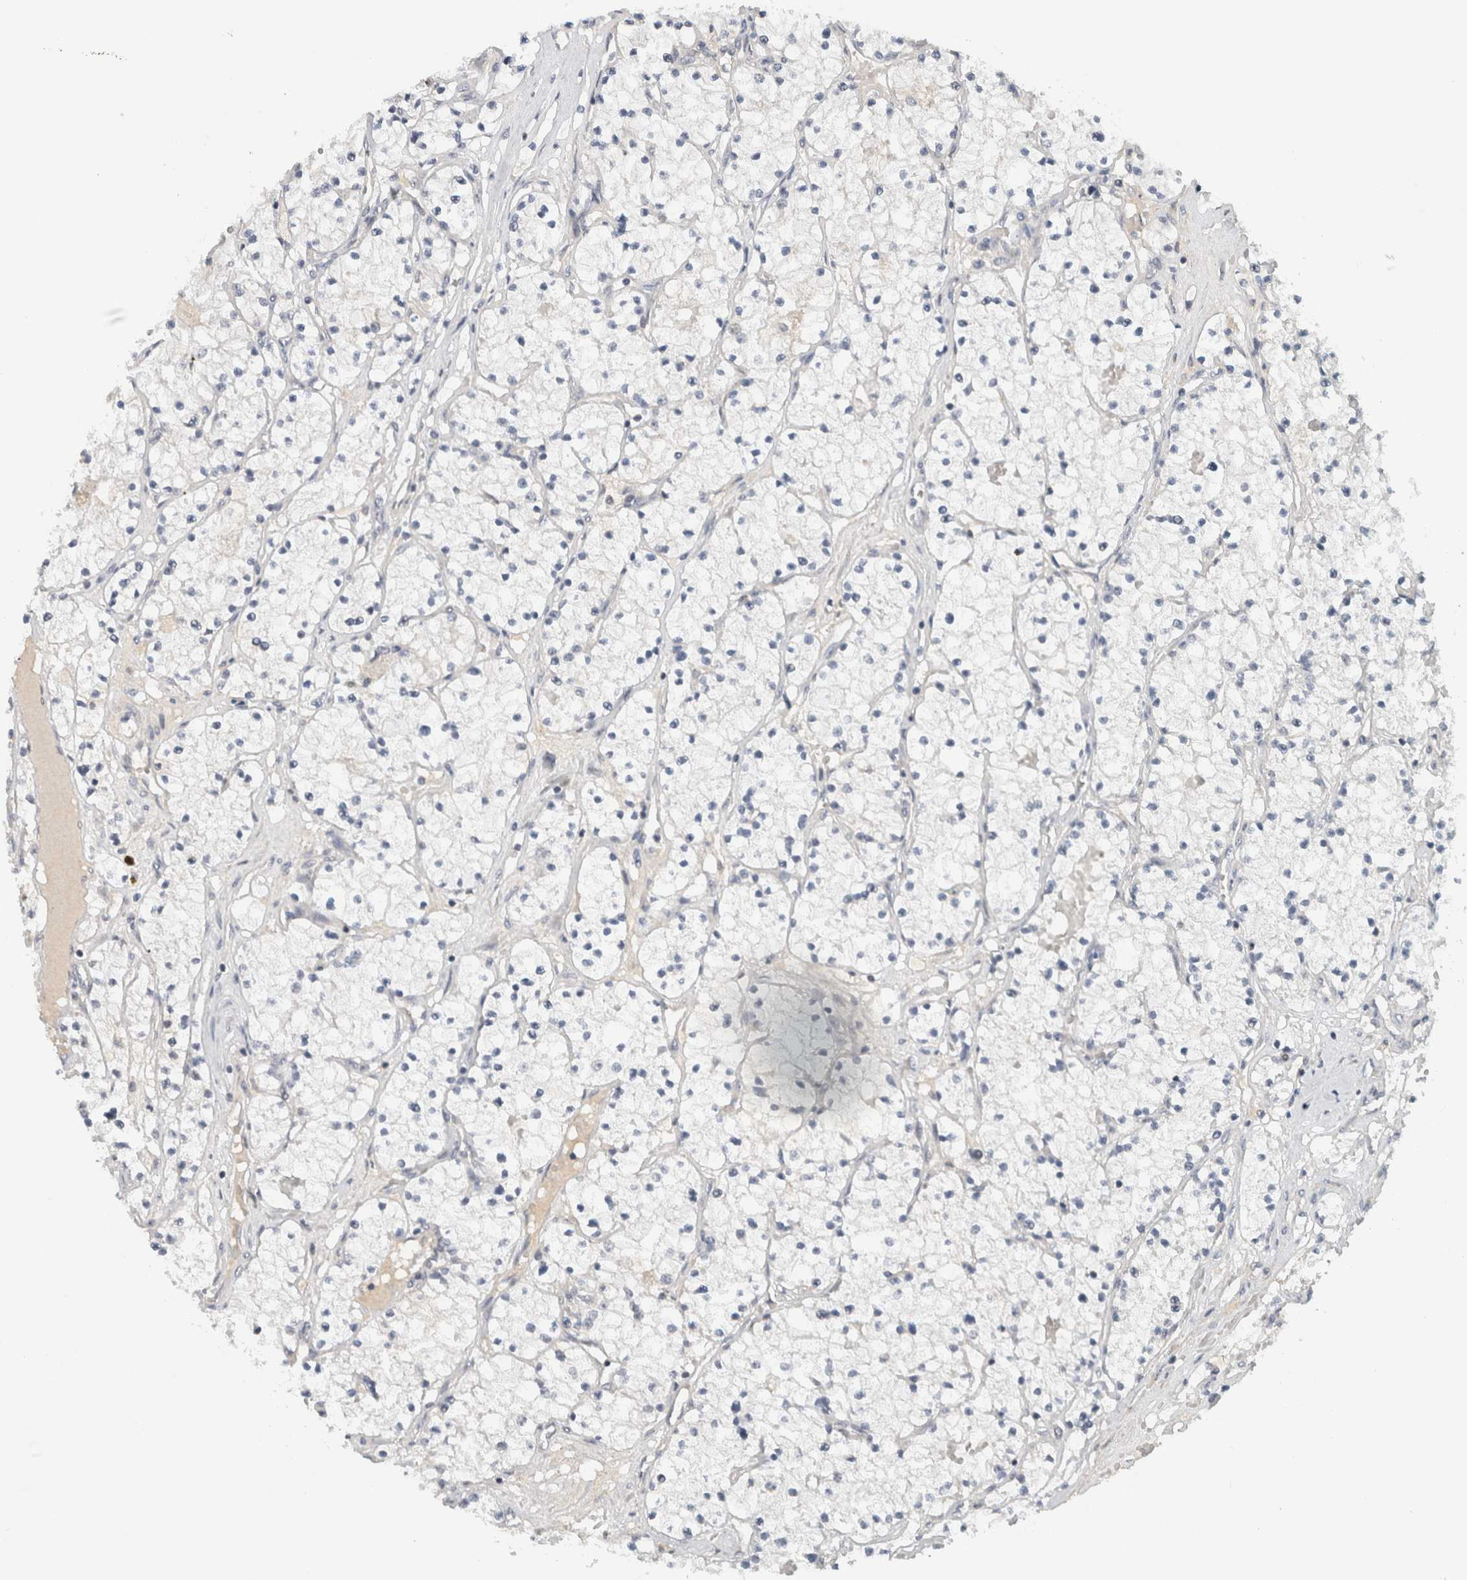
{"staining": {"intensity": "negative", "quantity": "none", "location": "none"}, "tissue": "renal cancer", "cell_type": "Tumor cells", "image_type": "cancer", "snomed": [{"axis": "morphology", "description": "Normal tissue, NOS"}, {"axis": "morphology", "description": "Adenocarcinoma, NOS"}, {"axis": "topography", "description": "Kidney"}], "caption": "A histopathology image of human renal cancer (adenocarcinoma) is negative for staining in tumor cells. The staining is performed using DAB brown chromogen with nuclei counter-stained in using hematoxylin.", "gene": "HCN3", "patient": {"sex": "male", "age": 68}}